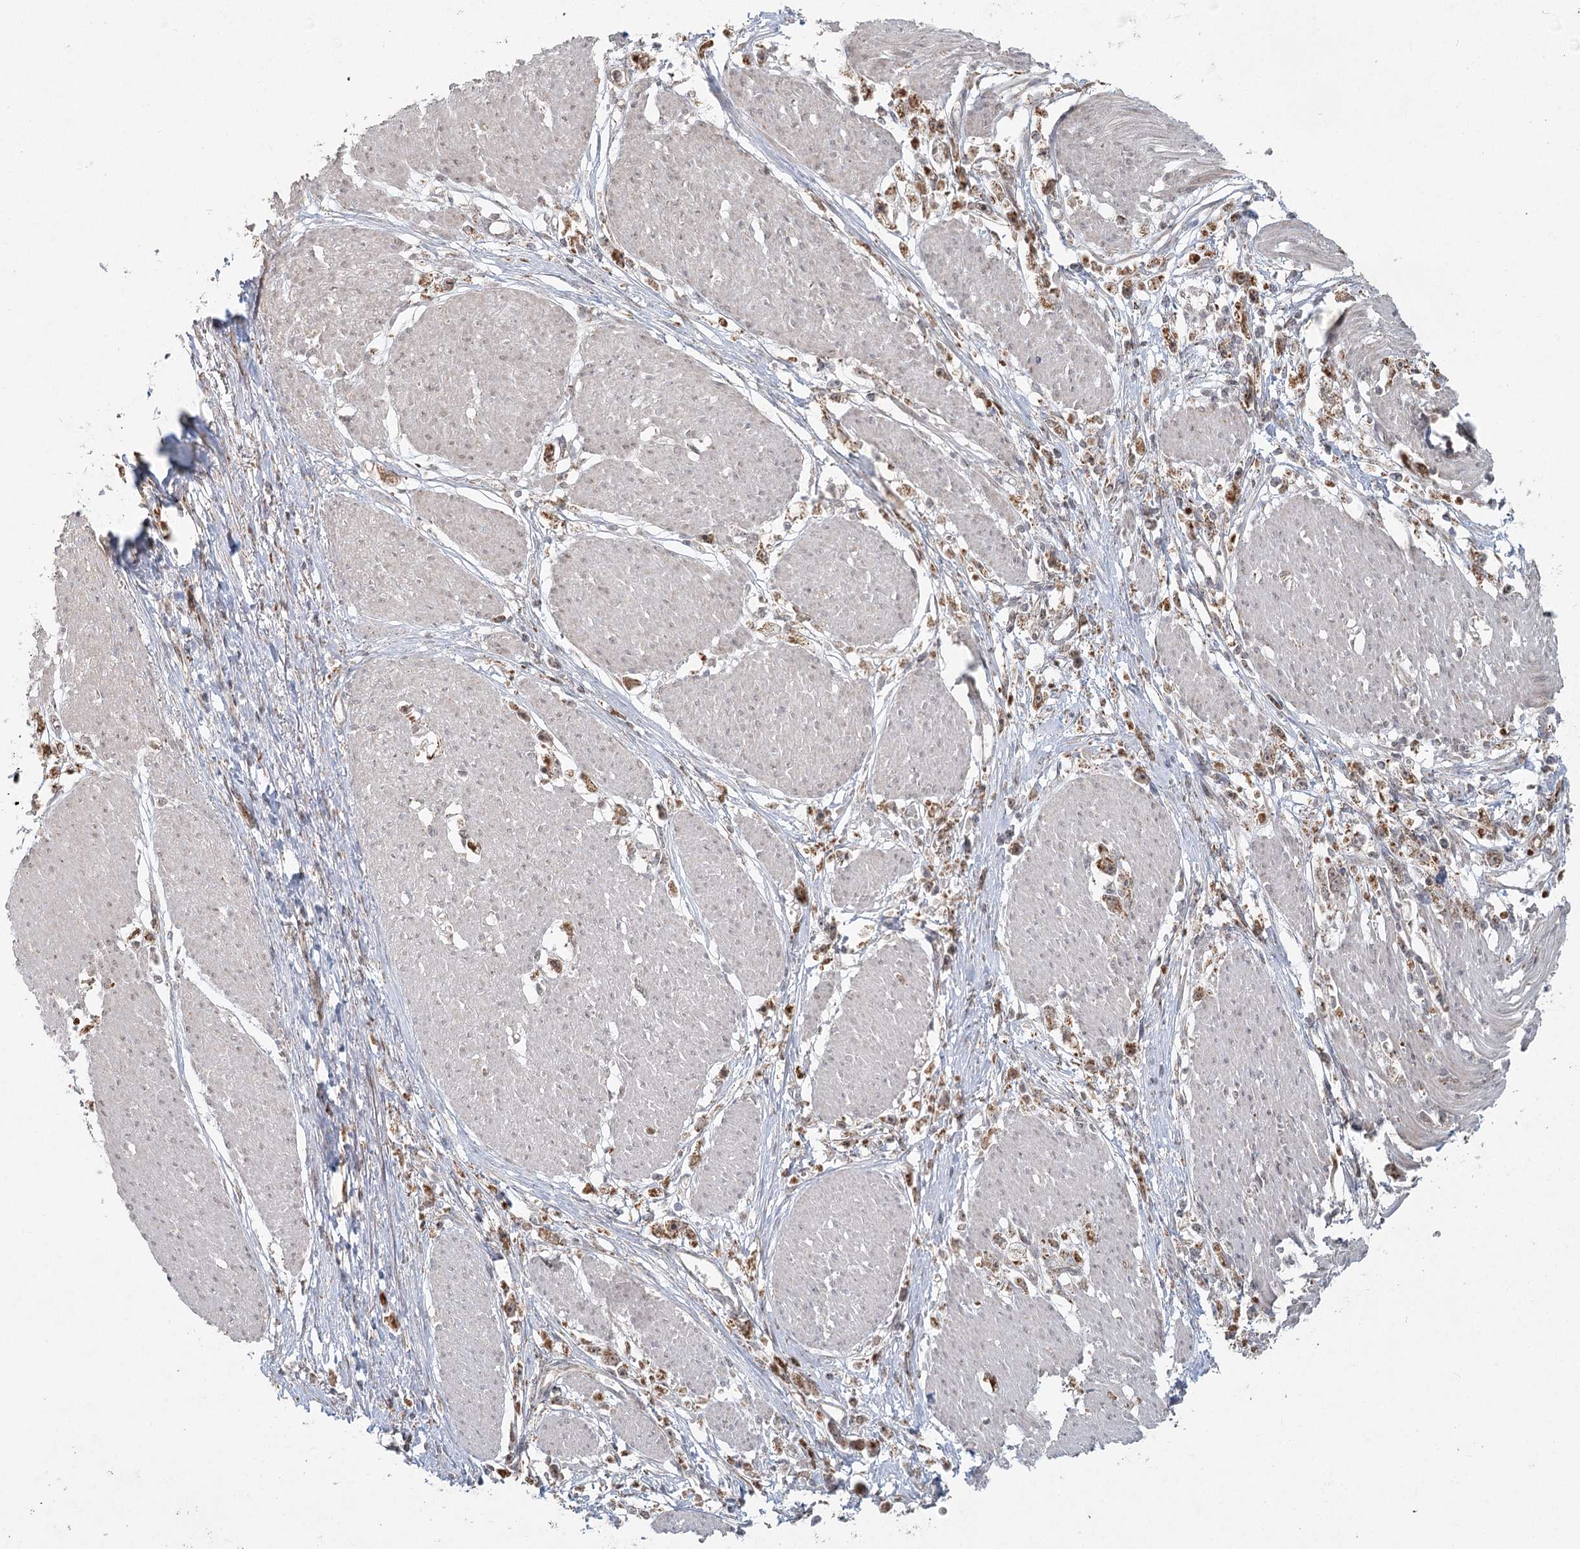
{"staining": {"intensity": "moderate", "quantity": ">75%", "location": "cytoplasmic/membranous"}, "tissue": "stomach cancer", "cell_type": "Tumor cells", "image_type": "cancer", "snomed": [{"axis": "morphology", "description": "Adenocarcinoma, NOS"}, {"axis": "topography", "description": "Stomach"}], "caption": "Protein staining of stomach cancer (adenocarcinoma) tissue shows moderate cytoplasmic/membranous staining in about >75% of tumor cells.", "gene": "LACTB", "patient": {"sex": "female", "age": 59}}